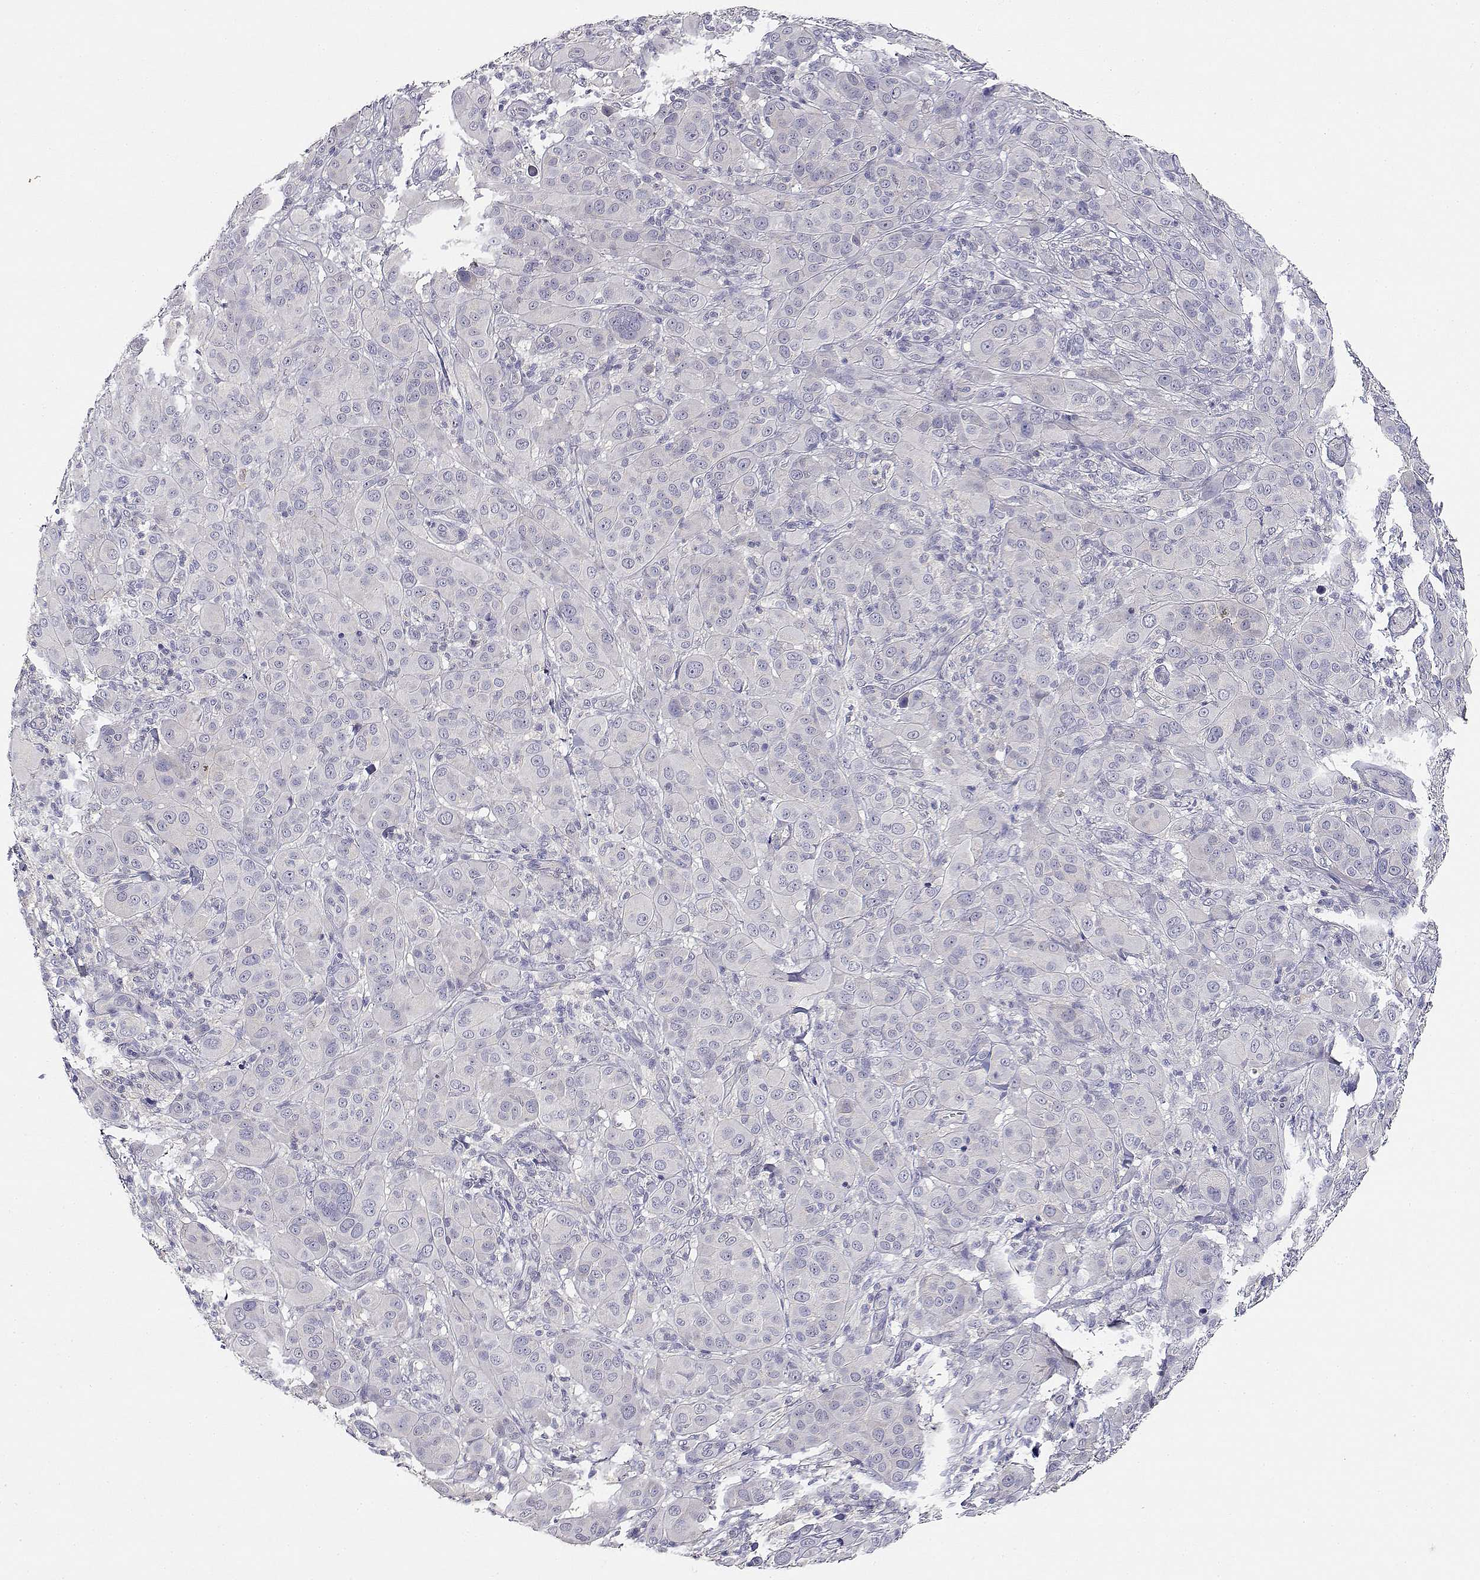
{"staining": {"intensity": "negative", "quantity": "none", "location": "none"}, "tissue": "melanoma", "cell_type": "Tumor cells", "image_type": "cancer", "snomed": [{"axis": "morphology", "description": "Malignant melanoma, NOS"}, {"axis": "topography", "description": "Skin"}], "caption": "Immunohistochemistry micrograph of neoplastic tissue: melanoma stained with DAB (3,3'-diaminobenzidine) exhibits no significant protein expression in tumor cells.", "gene": "ADA", "patient": {"sex": "female", "age": 87}}